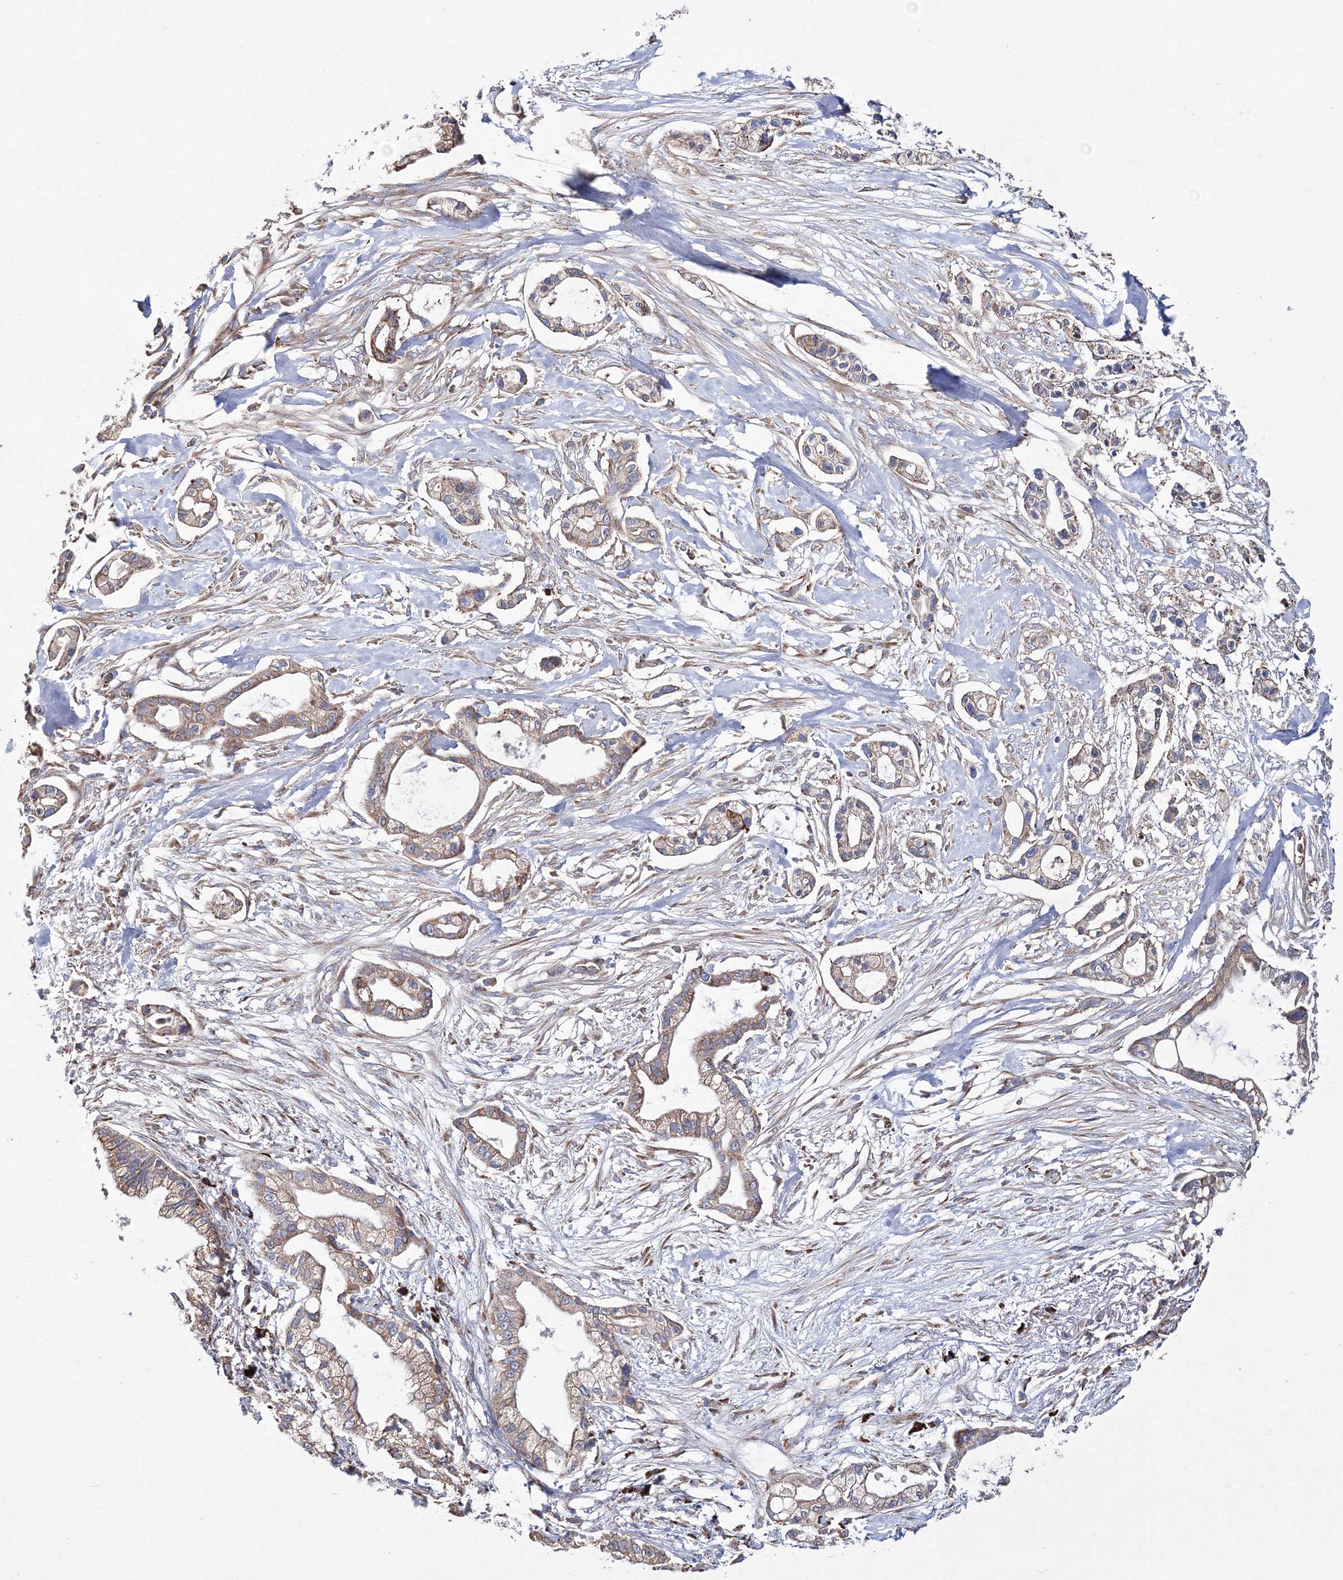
{"staining": {"intensity": "weak", "quantity": ">75%", "location": "cytoplasmic/membranous"}, "tissue": "pancreatic cancer", "cell_type": "Tumor cells", "image_type": "cancer", "snomed": [{"axis": "morphology", "description": "Adenocarcinoma, NOS"}, {"axis": "topography", "description": "Pancreas"}], "caption": "Immunohistochemistry of adenocarcinoma (pancreatic) displays low levels of weak cytoplasmic/membranous expression in about >75% of tumor cells.", "gene": "VPS8", "patient": {"sex": "male", "age": 68}}